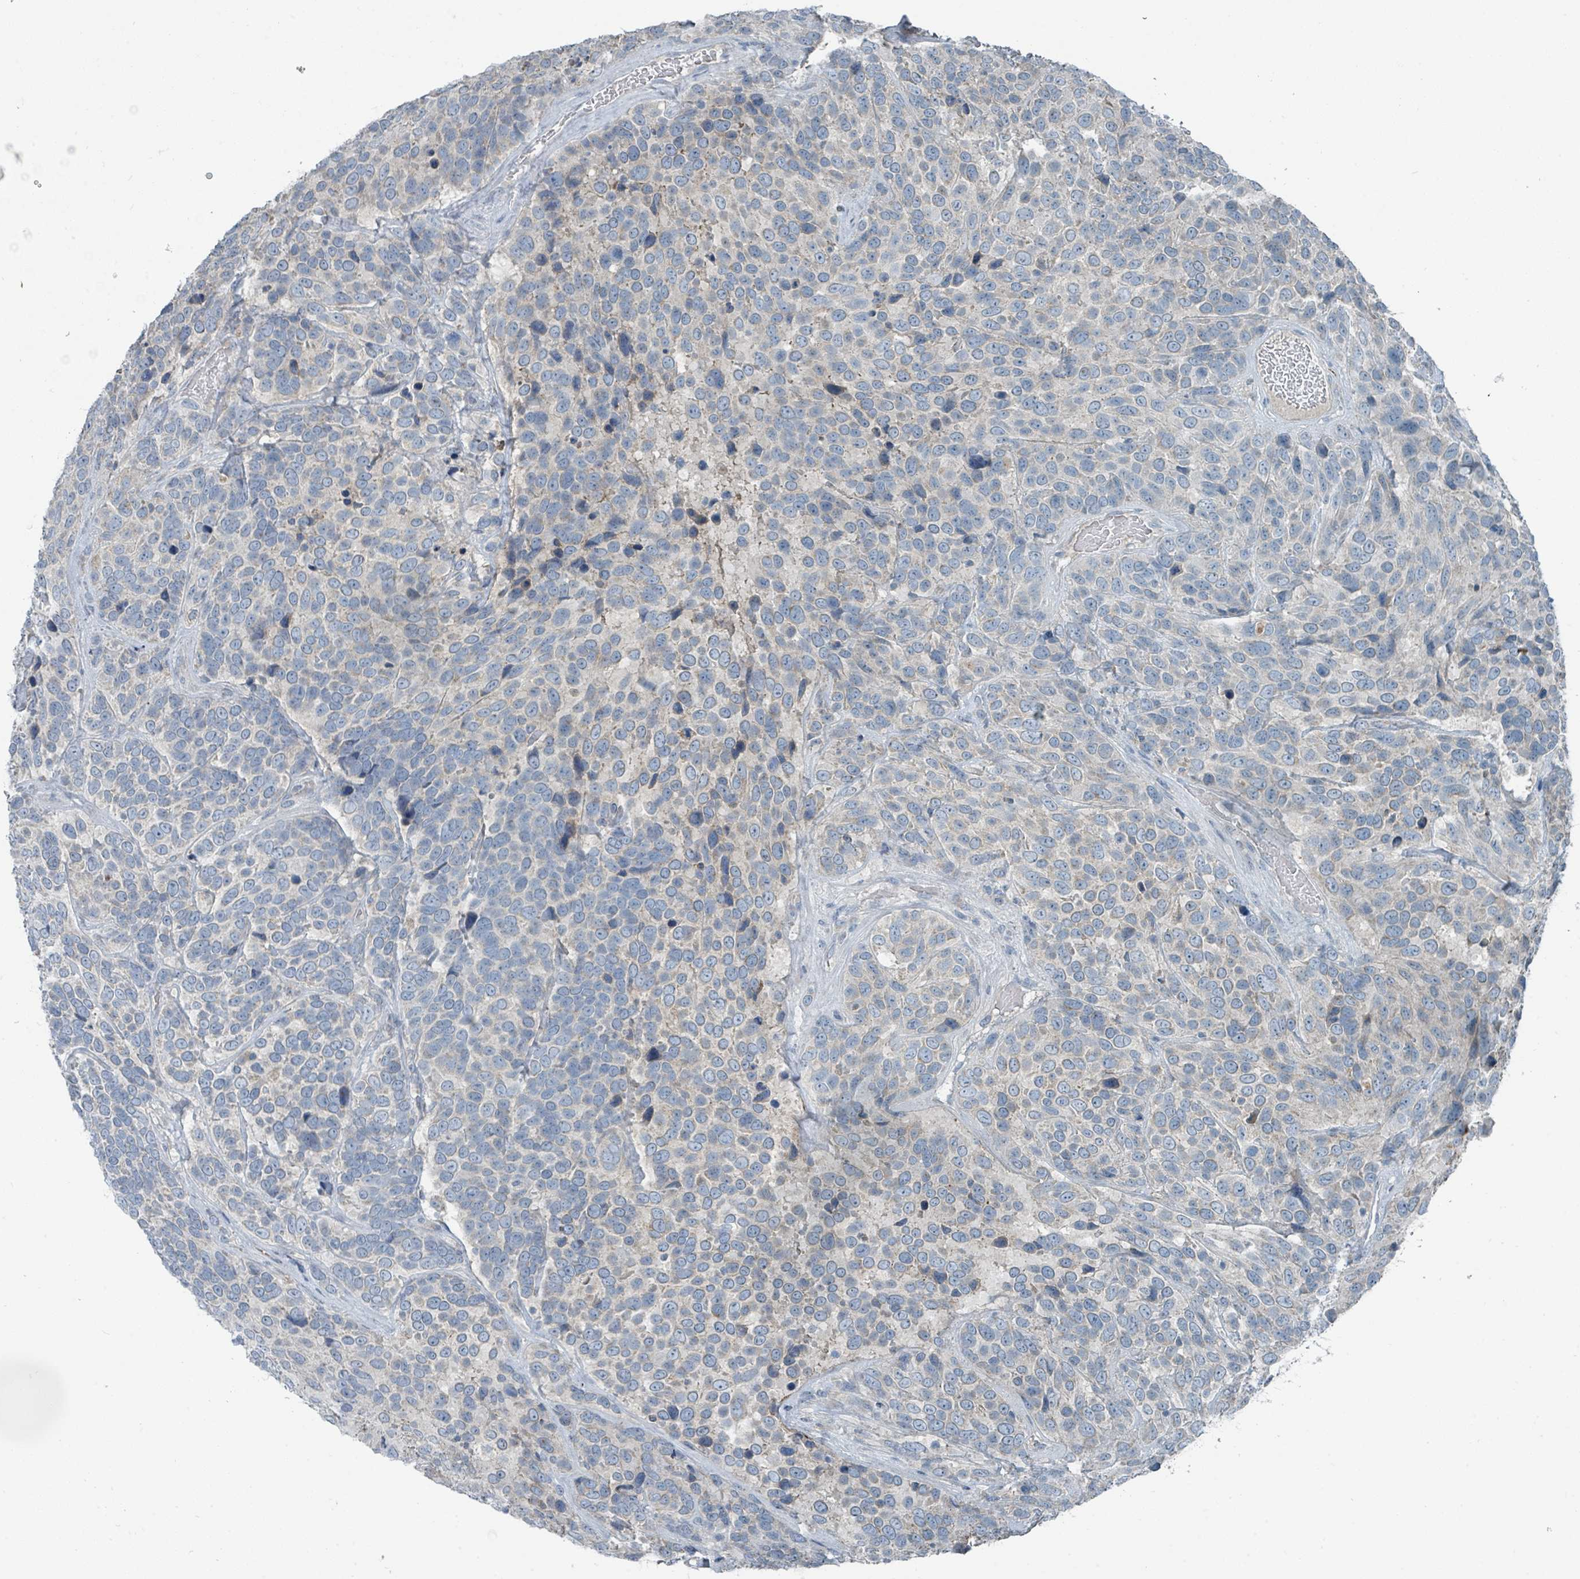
{"staining": {"intensity": "negative", "quantity": "none", "location": "none"}, "tissue": "urothelial cancer", "cell_type": "Tumor cells", "image_type": "cancer", "snomed": [{"axis": "morphology", "description": "Urothelial carcinoma, High grade"}, {"axis": "topography", "description": "Urinary bladder"}], "caption": "Immunohistochemical staining of urothelial carcinoma (high-grade) demonstrates no significant positivity in tumor cells.", "gene": "RASA4", "patient": {"sex": "female", "age": 70}}